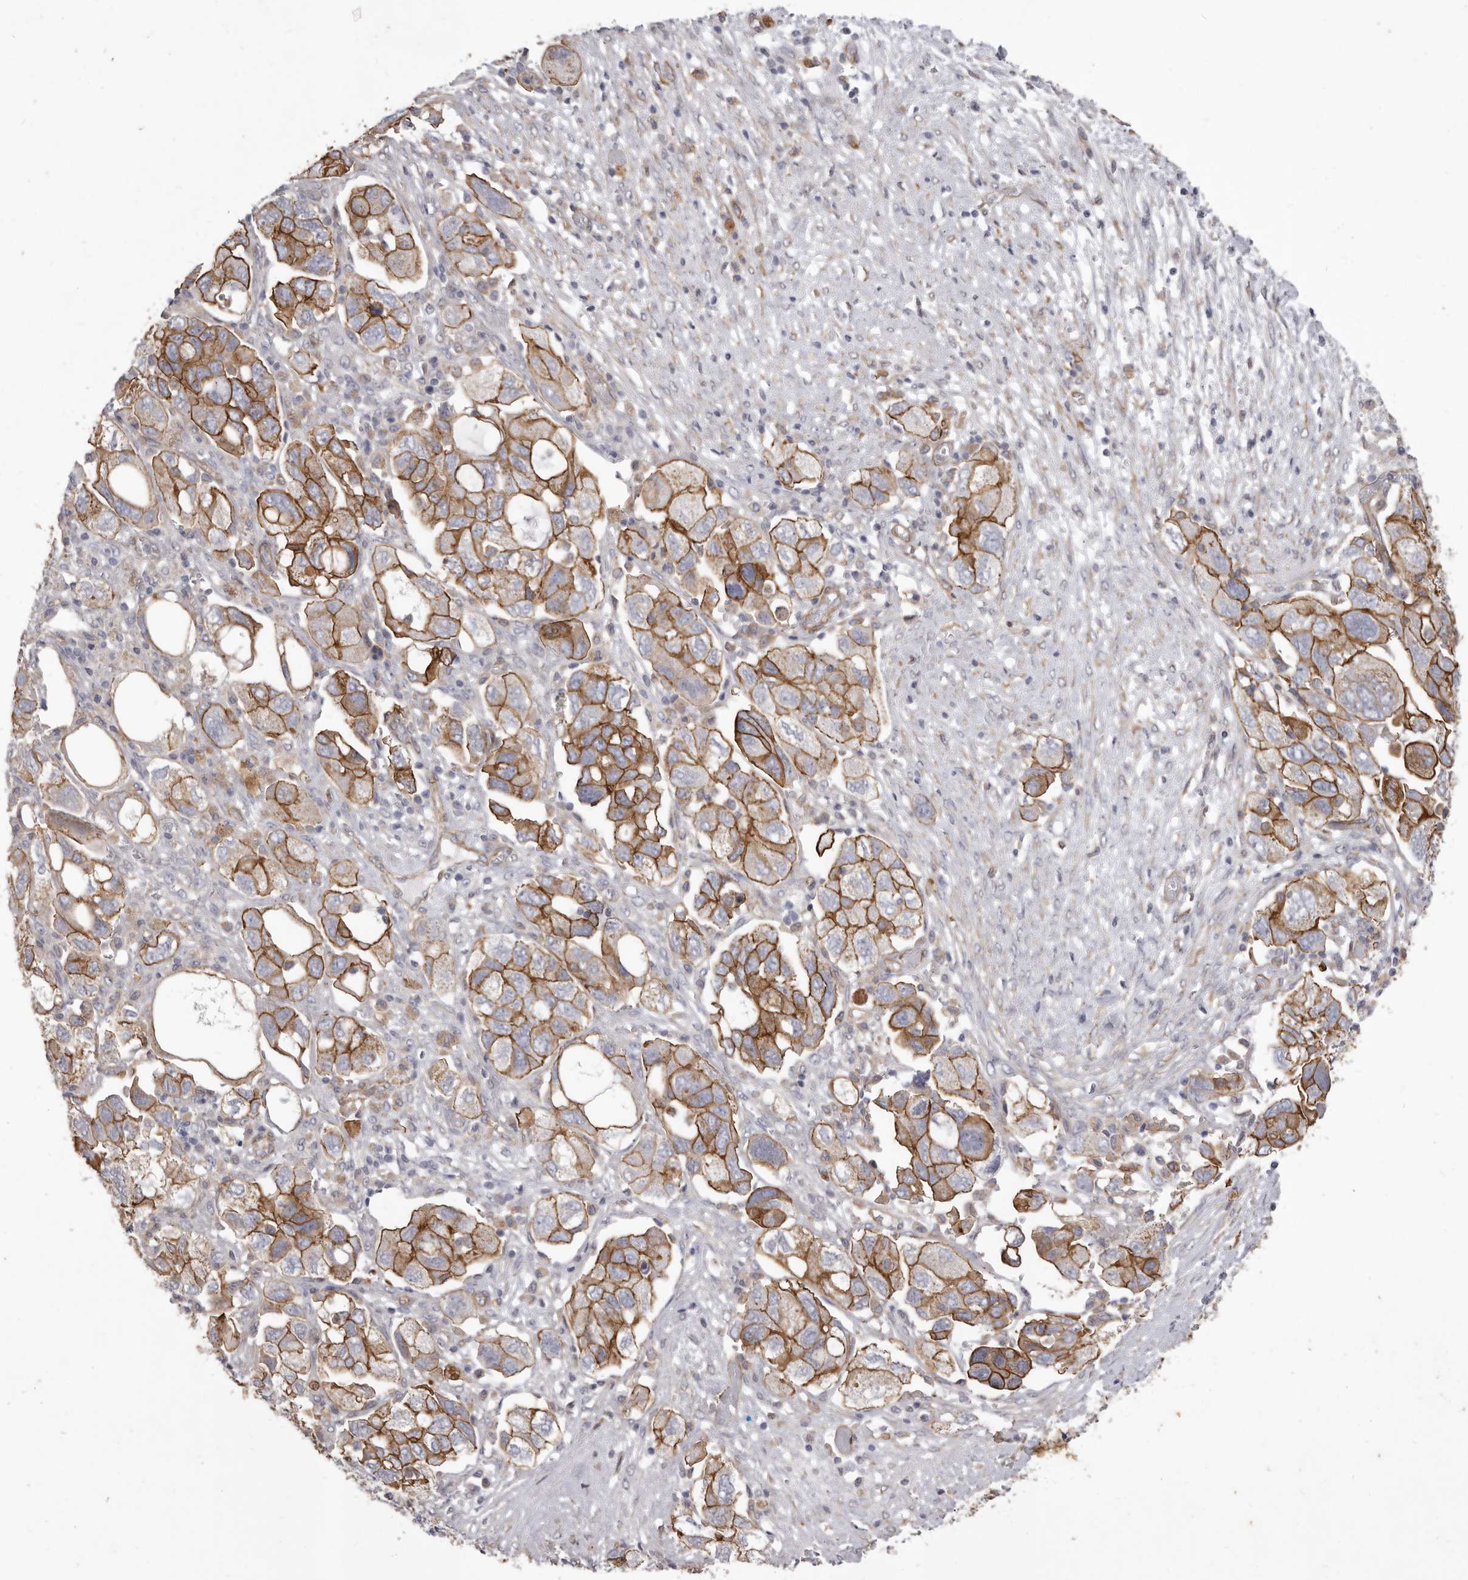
{"staining": {"intensity": "strong", "quantity": "25%-75%", "location": "cytoplasmic/membranous"}, "tissue": "ovarian cancer", "cell_type": "Tumor cells", "image_type": "cancer", "snomed": [{"axis": "morphology", "description": "Carcinoma, NOS"}, {"axis": "morphology", "description": "Cystadenocarcinoma, serous, NOS"}, {"axis": "topography", "description": "Ovary"}], "caption": "Immunohistochemical staining of human ovarian cancer demonstrates high levels of strong cytoplasmic/membranous staining in approximately 25%-75% of tumor cells.", "gene": "P2RX6", "patient": {"sex": "female", "age": 69}}